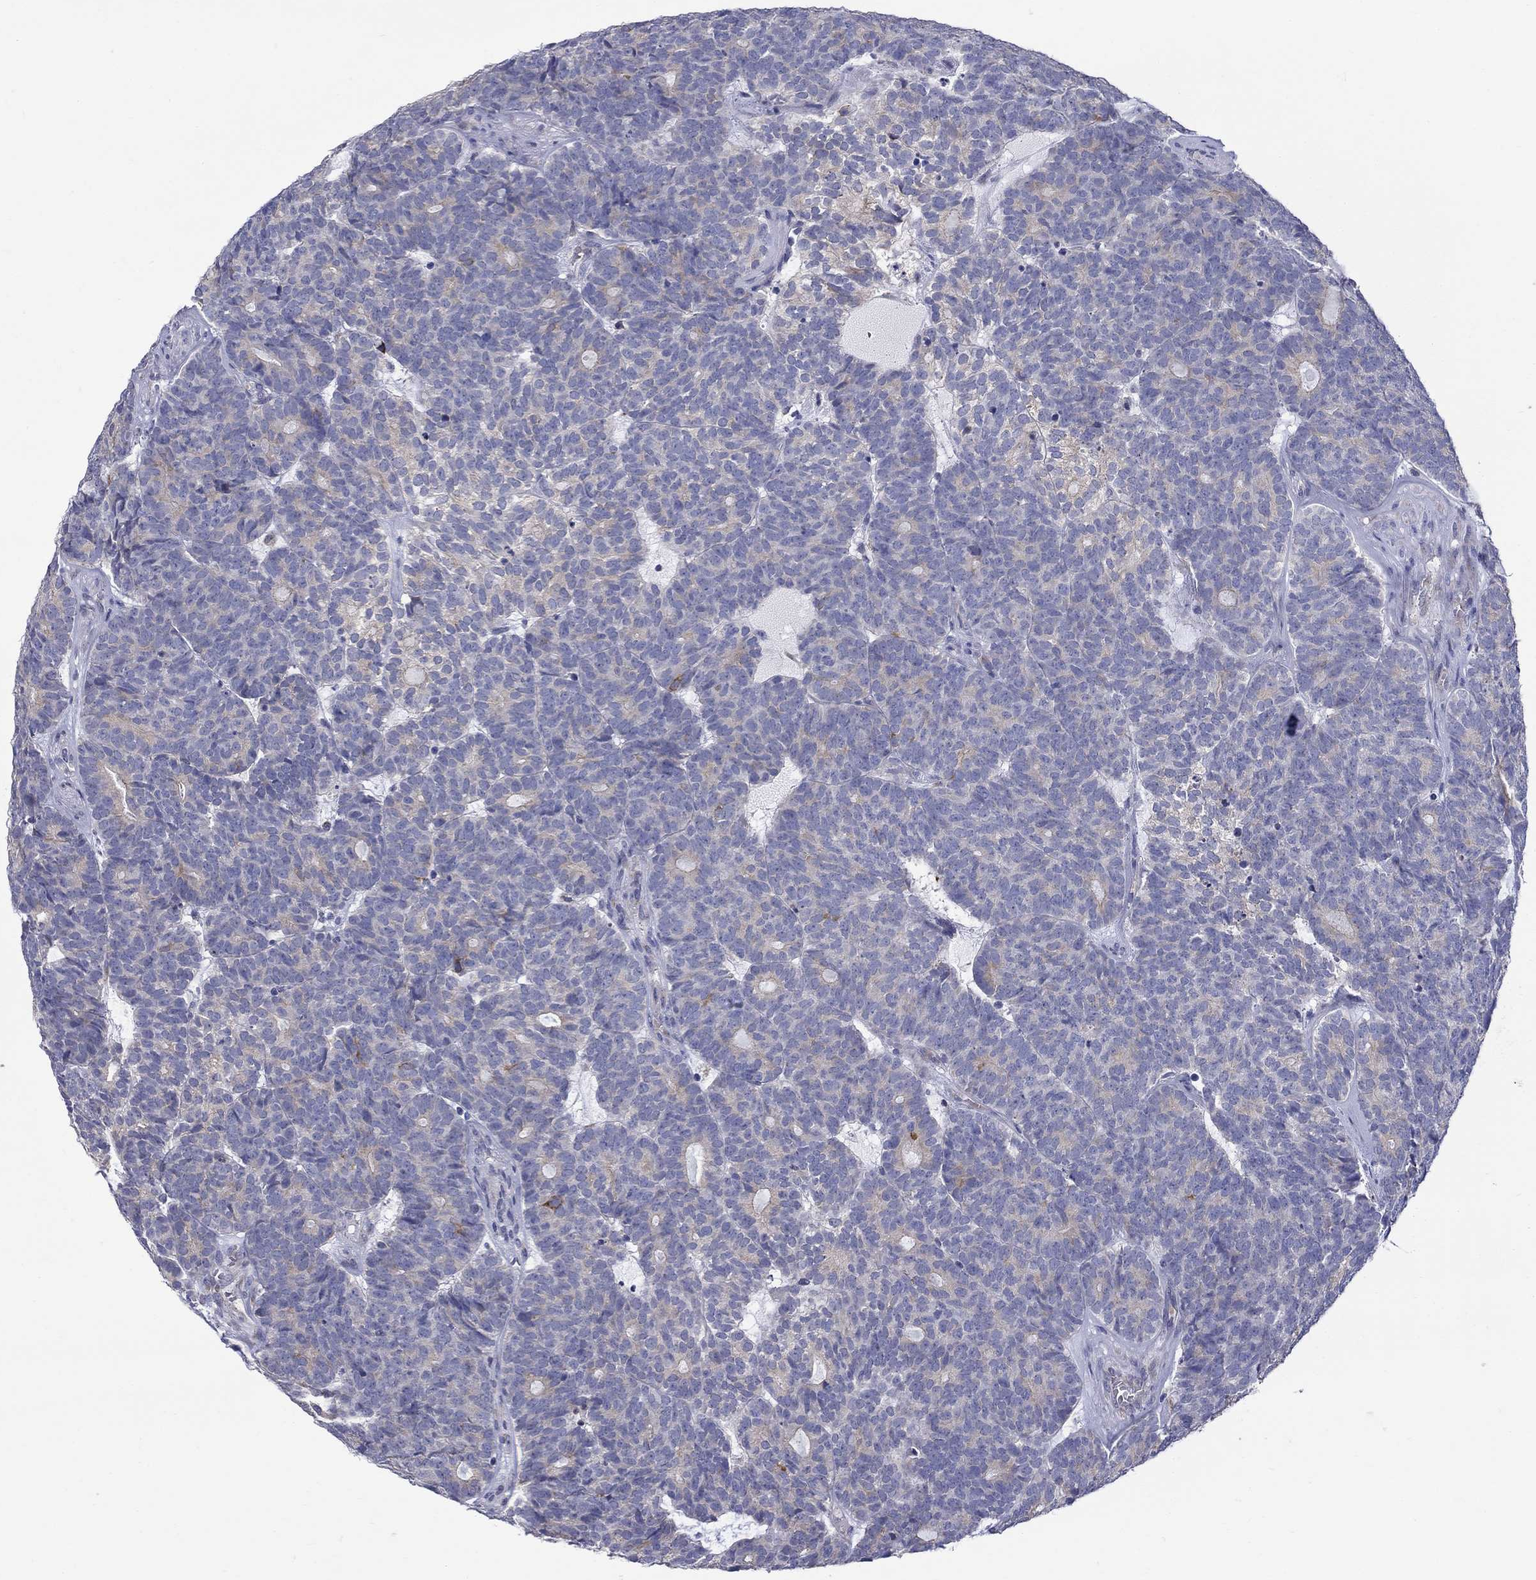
{"staining": {"intensity": "moderate", "quantity": "<25%", "location": "cytoplasmic/membranous"}, "tissue": "head and neck cancer", "cell_type": "Tumor cells", "image_type": "cancer", "snomed": [{"axis": "morphology", "description": "Adenocarcinoma, NOS"}, {"axis": "topography", "description": "Head-Neck"}], "caption": "Immunohistochemical staining of human head and neck cancer (adenocarcinoma) shows moderate cytoplasmic/membranous protein expression in approximately <25% of tumor cells. Nuclei are stained in blue.", "gene": "QRFPR", "patient": {"sex": "female", "age": 81}}